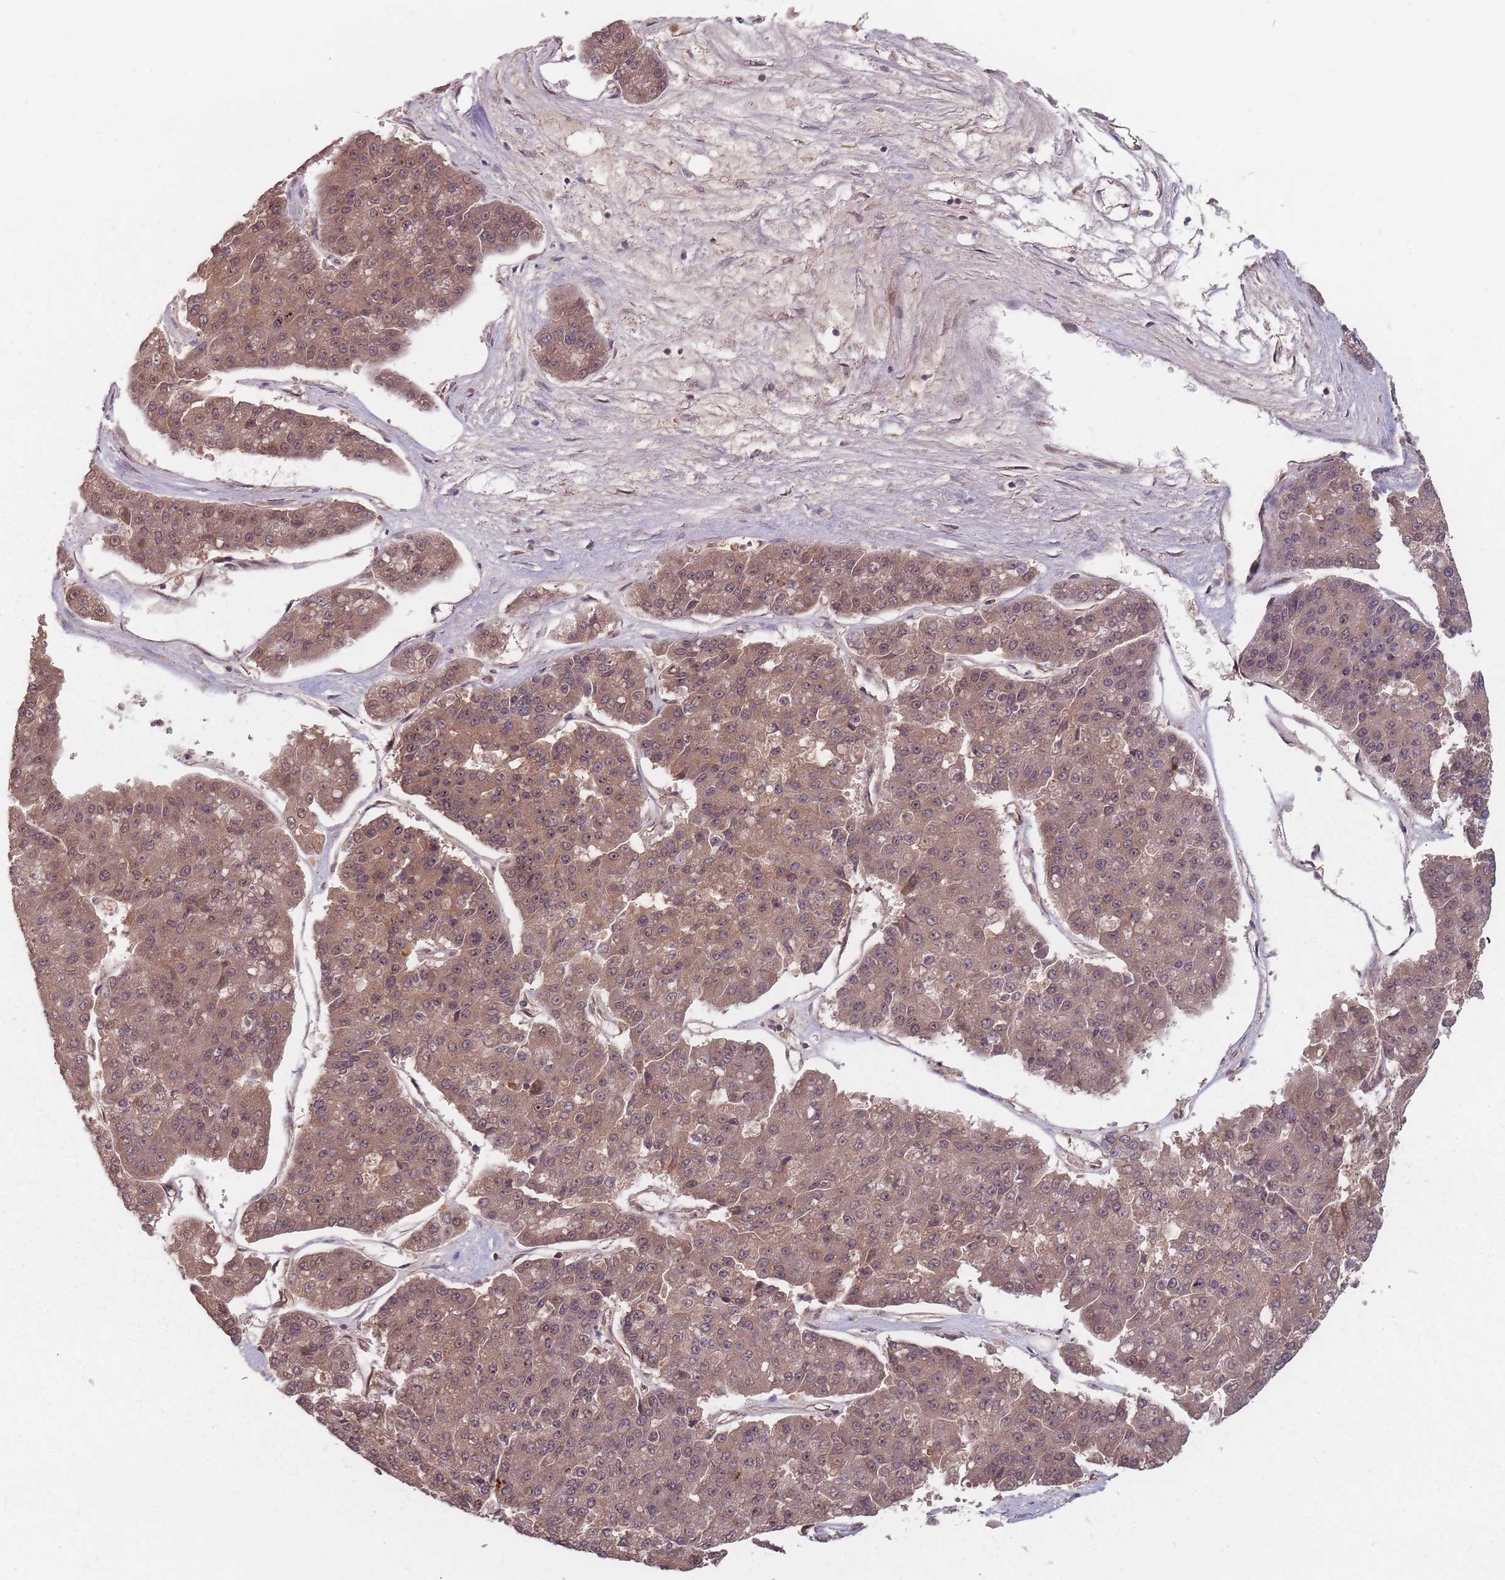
{"staining": {"intensity": "moderate", "quantity": ">75%", "location": "cytoplasmic/membranous"}, "tissue": "pancreatic cancer", "cell_type": "Tumor cells", "image_type": "cancer", "snomed": [{"axis": "morphology", "description": "Adenocarcinoma, NOS"}, {"axis": "topography", "description": "Pancreas"}], "caption": "Protein expression analysis of human pancreatic adenocarcinoma reveals moderate cytoplasmic/membranous positivity in about >75% of tumor cells.", "gene": "C3orf14", "patient": {"sex": "male", "age": 50}}